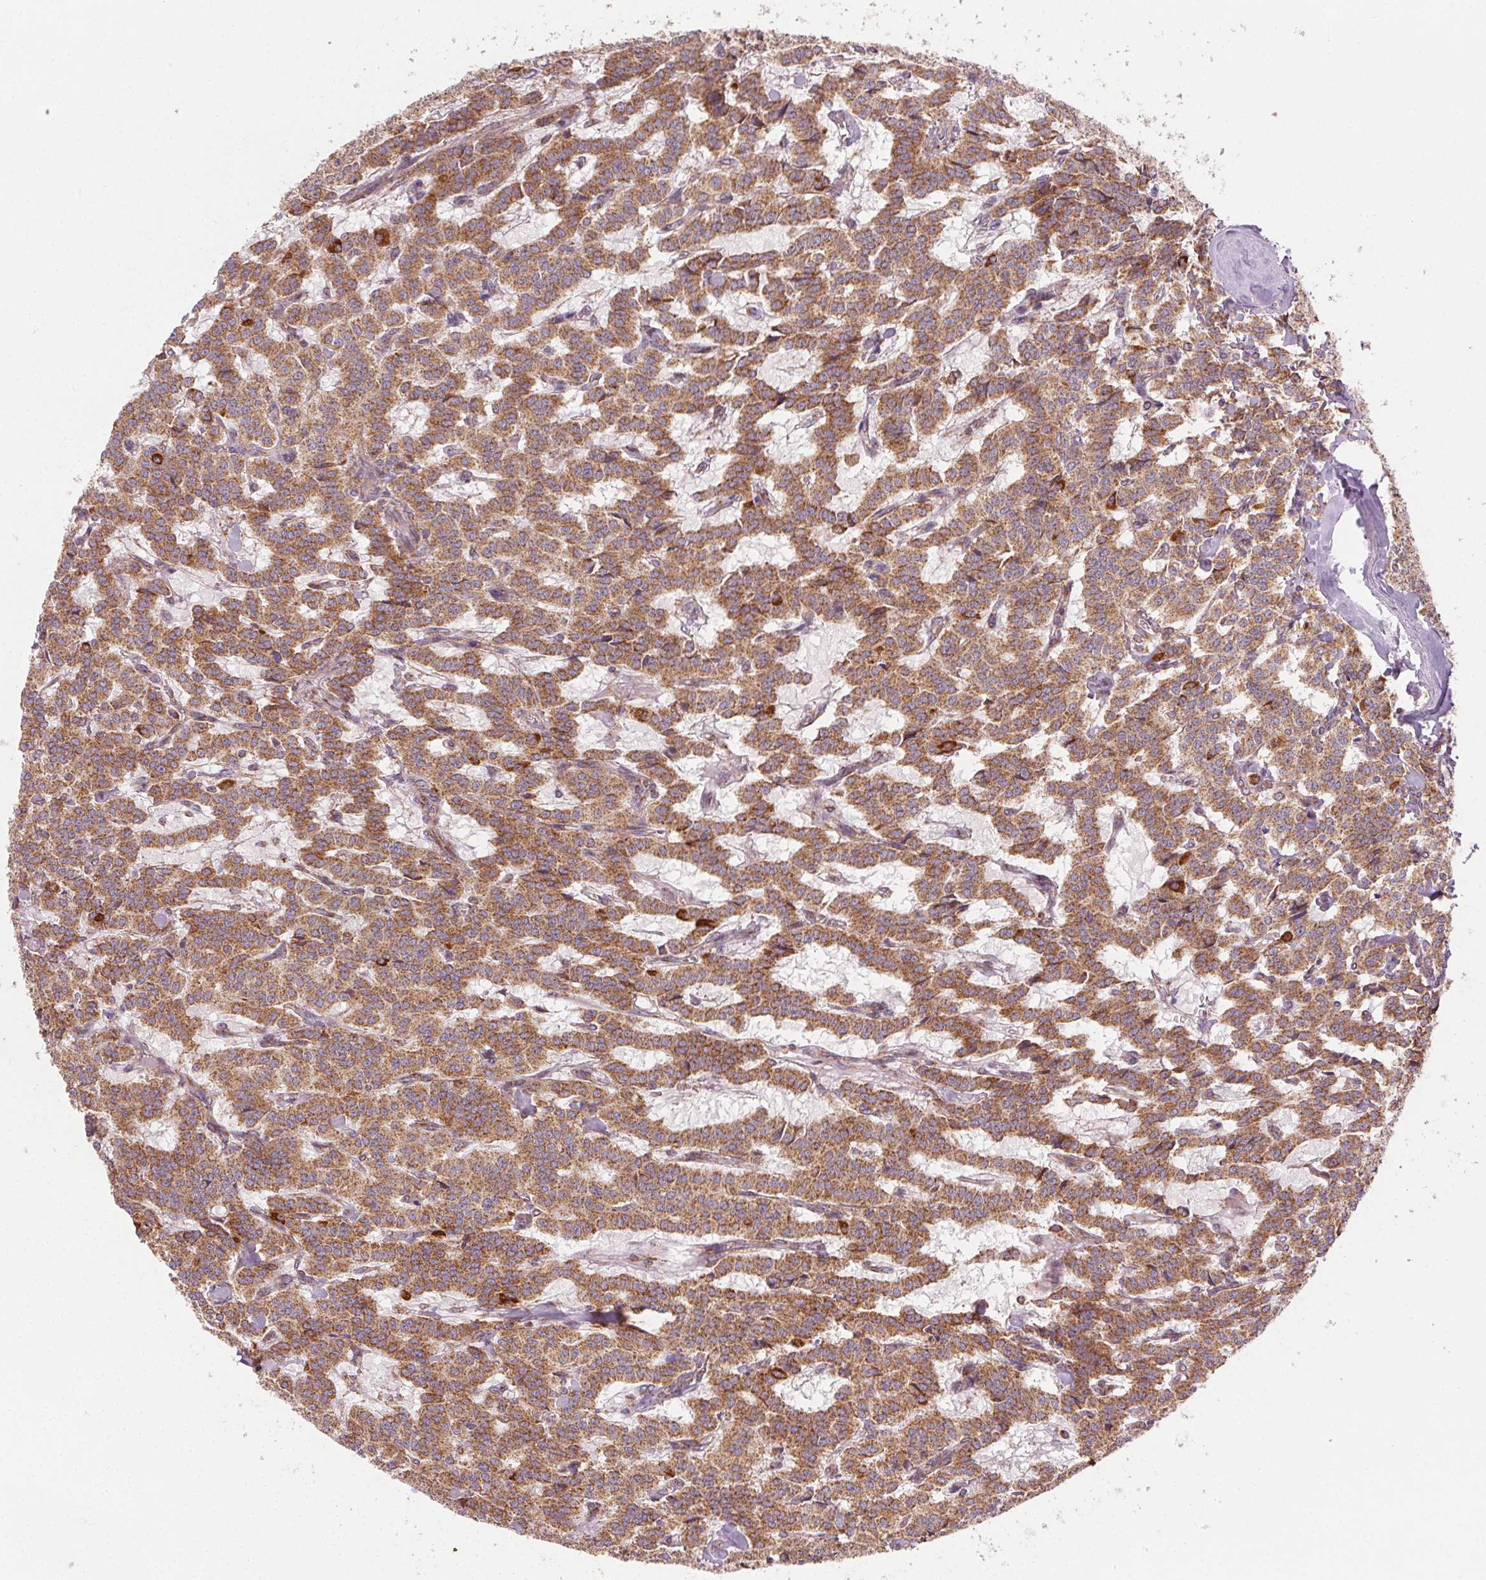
{"staining": {"intensity": "moderate", "quantity": ">75%", "location": "cytoplasmic/membranous"}, "tissue": "carcinoid", "cell_type": "Tumor cells", "image_type": "cancer", "snomed": [{"axis": "morphology", "description": "Carcinoid, malignant, NOS"}, {"axis": "topography", "description": "Lung"}], "caption": "Protein positivity by immunohistochemistry demonstrates moderate cytoplasmic/membranous positivity in about >75% of tumor cells in carcinoid. The staining was performed using DAB (3,3'-diaminobenzidine), with brown indicating positive protein expression. Nuclei are stained blue with hematoxylin.", "gene": "CLPB", "patient": {"sex": "female", "age": 46}}